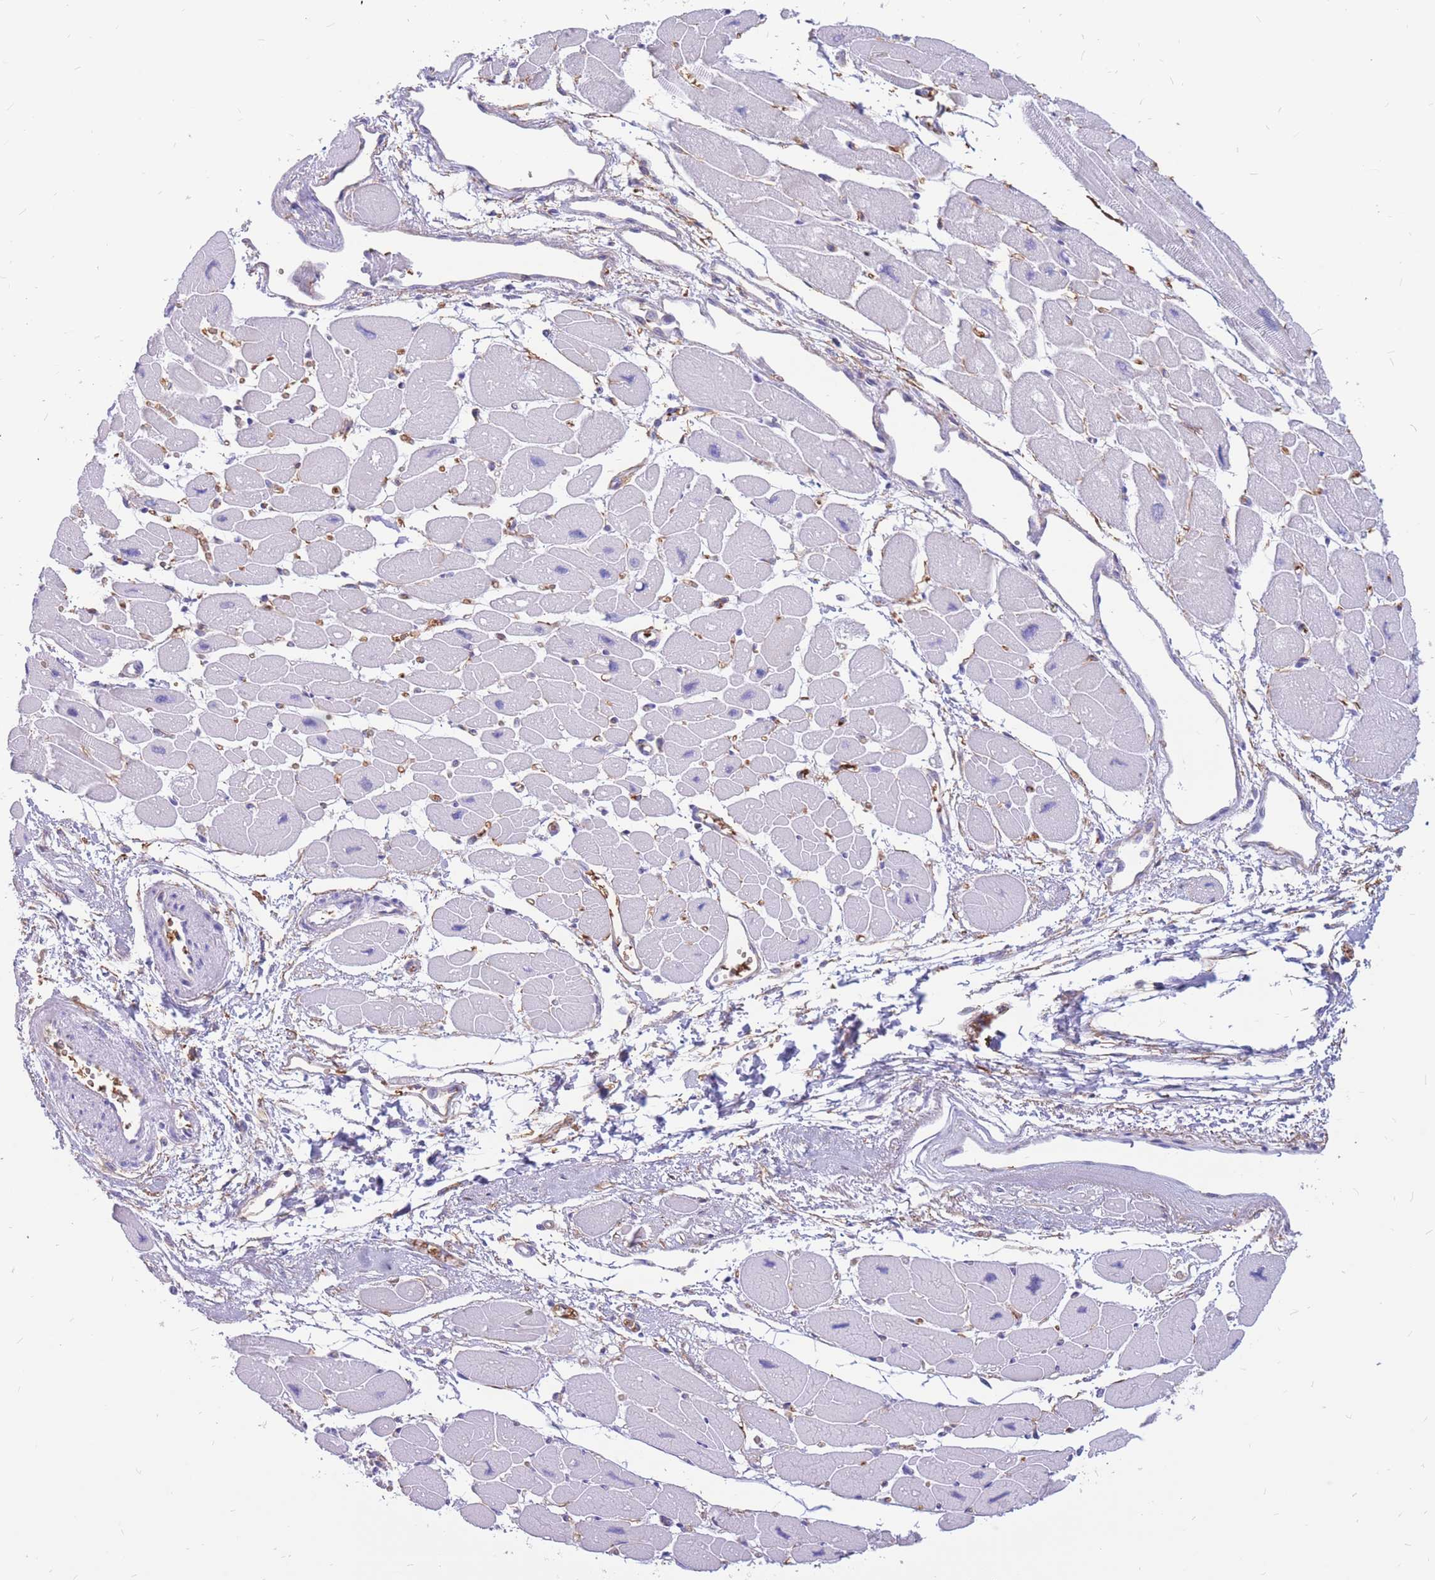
{"staining": {"intensity": "negative", "quantity": "none", "location": "none"}, "tissue": "heart muscle", "cell_type": "Cardiomyocytes", "image_type": "normal", "snomed": [{"axis": "morphology", "description": "Normal tissue, NOS"}, {"axis": "topography", "description": "Heart"}], "caption": "DAB immunohistochemical staining of unremarkable heart muscle exhibits no significant staining in cardiomyocytes.", "gene": "ADD2", "patient": {"sex": "female", "age": 54}}